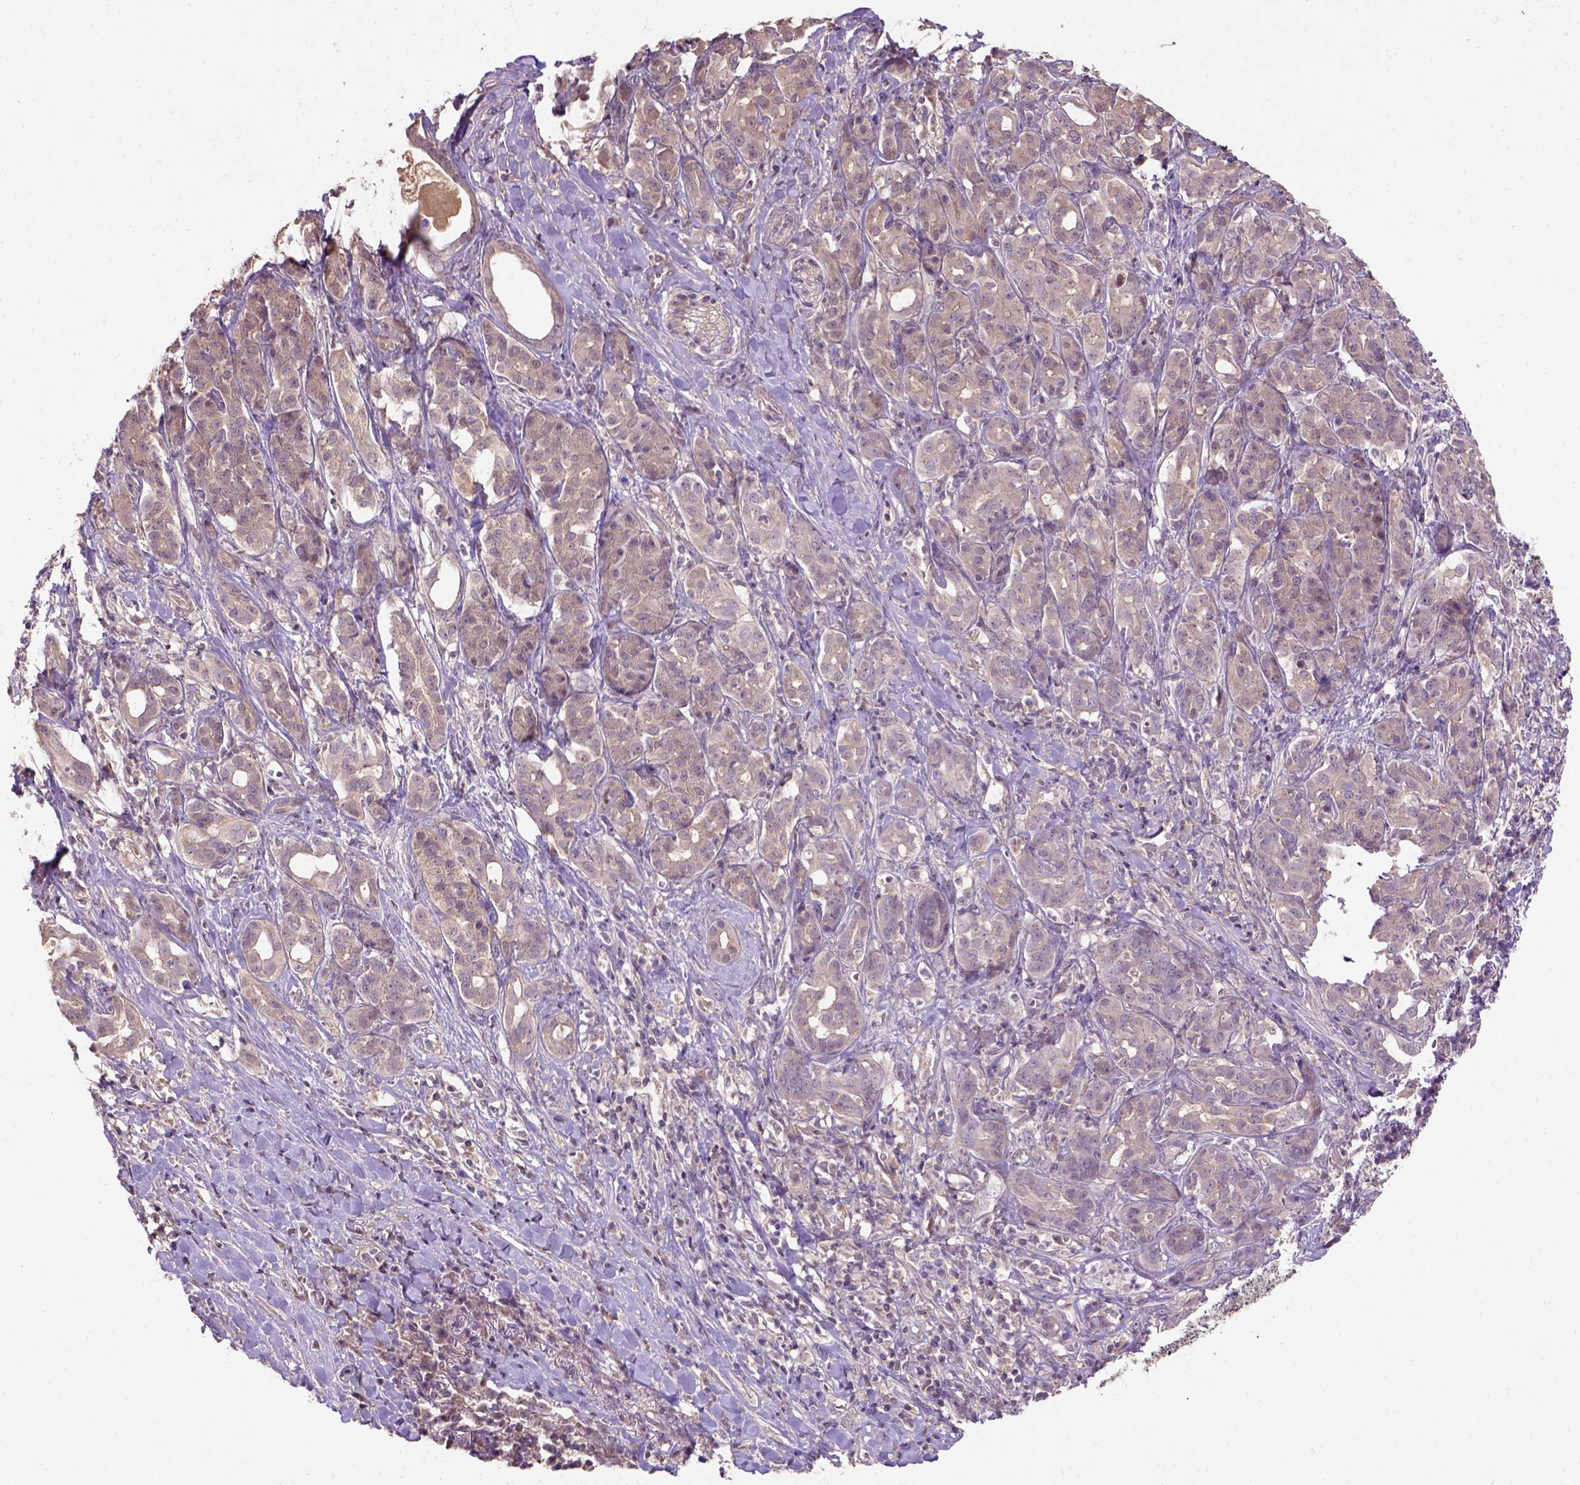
{"staining": {"intensity": "weak", "quantity": ">75%", "location": "cytoplasmic/membranous"}, "tissue": "pancreatic cancer", "cell_type": "Tumor cells", "image_type": "cancer", "snomed": [{"axis": "morphology", "description": "Adenocarcinoma, NOS"}, {"axis": "topography", "description": "Pancreas"}], "caption": "Immunohistochemical staining of human pancreatic adenocarcinoma exhibits low levels of weak cytoplasmic/membranous positivity in approximately >75% of tumor cells.", "gene": "KBTBD8", "patient": {"sex": "male", "age": 61}}